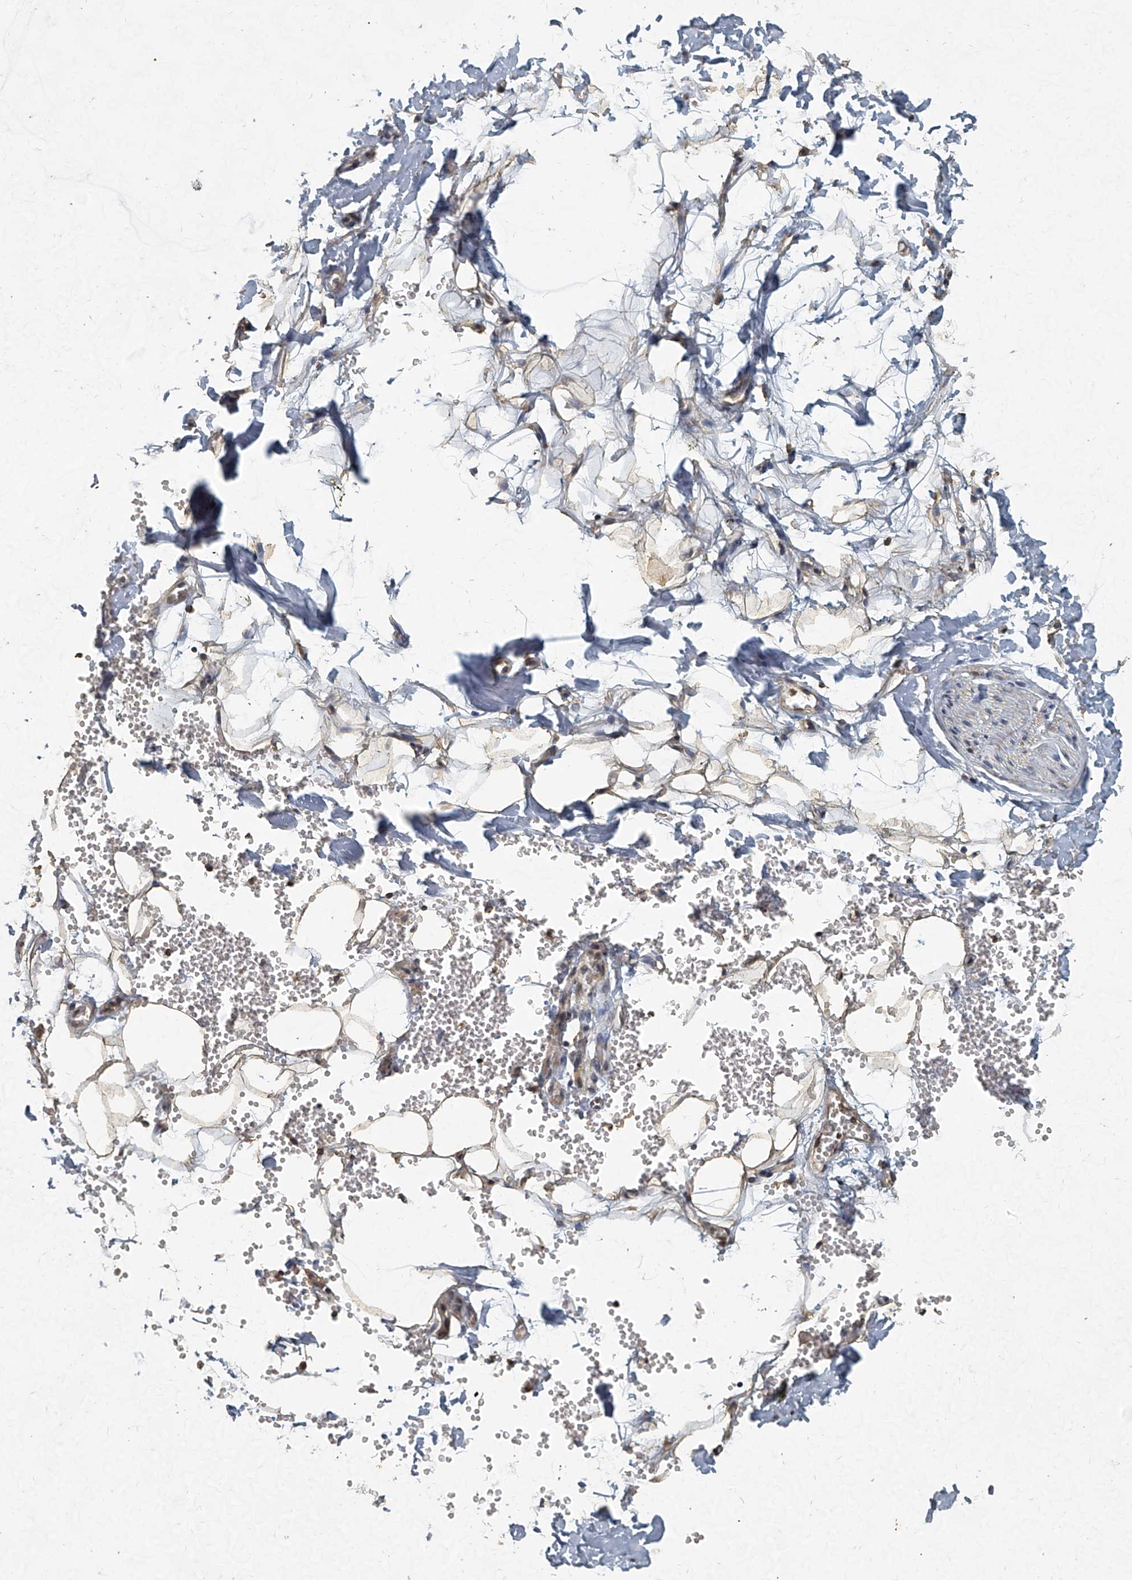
{"staining": {"intensity": "moderate", "quantity": ">75%", "location": "cytoplasmic/membranous"}, "tissue": "adipose tissue", "cell_type": "Adipocytes", "image_type": "normal", "snomed": [{"axis": "morphology", "description": "Normal tissue, NOS"}, {"axis": "morphology", "description": "Adenocarcinoma, NOS"}, {"axis": "topography", "description": "Pancreas"}, {"axis": "topography", "description": "Peripheral nerve tissue"}], "caption": "This micrograph reveals IHC staining of normal human adipose tissue, with medium moderate cytoplasmic/membranous staining in approximately >75% of adipocytes.", "gene": "MRPL28", "patient": {"sex": "male", "age": 59}}